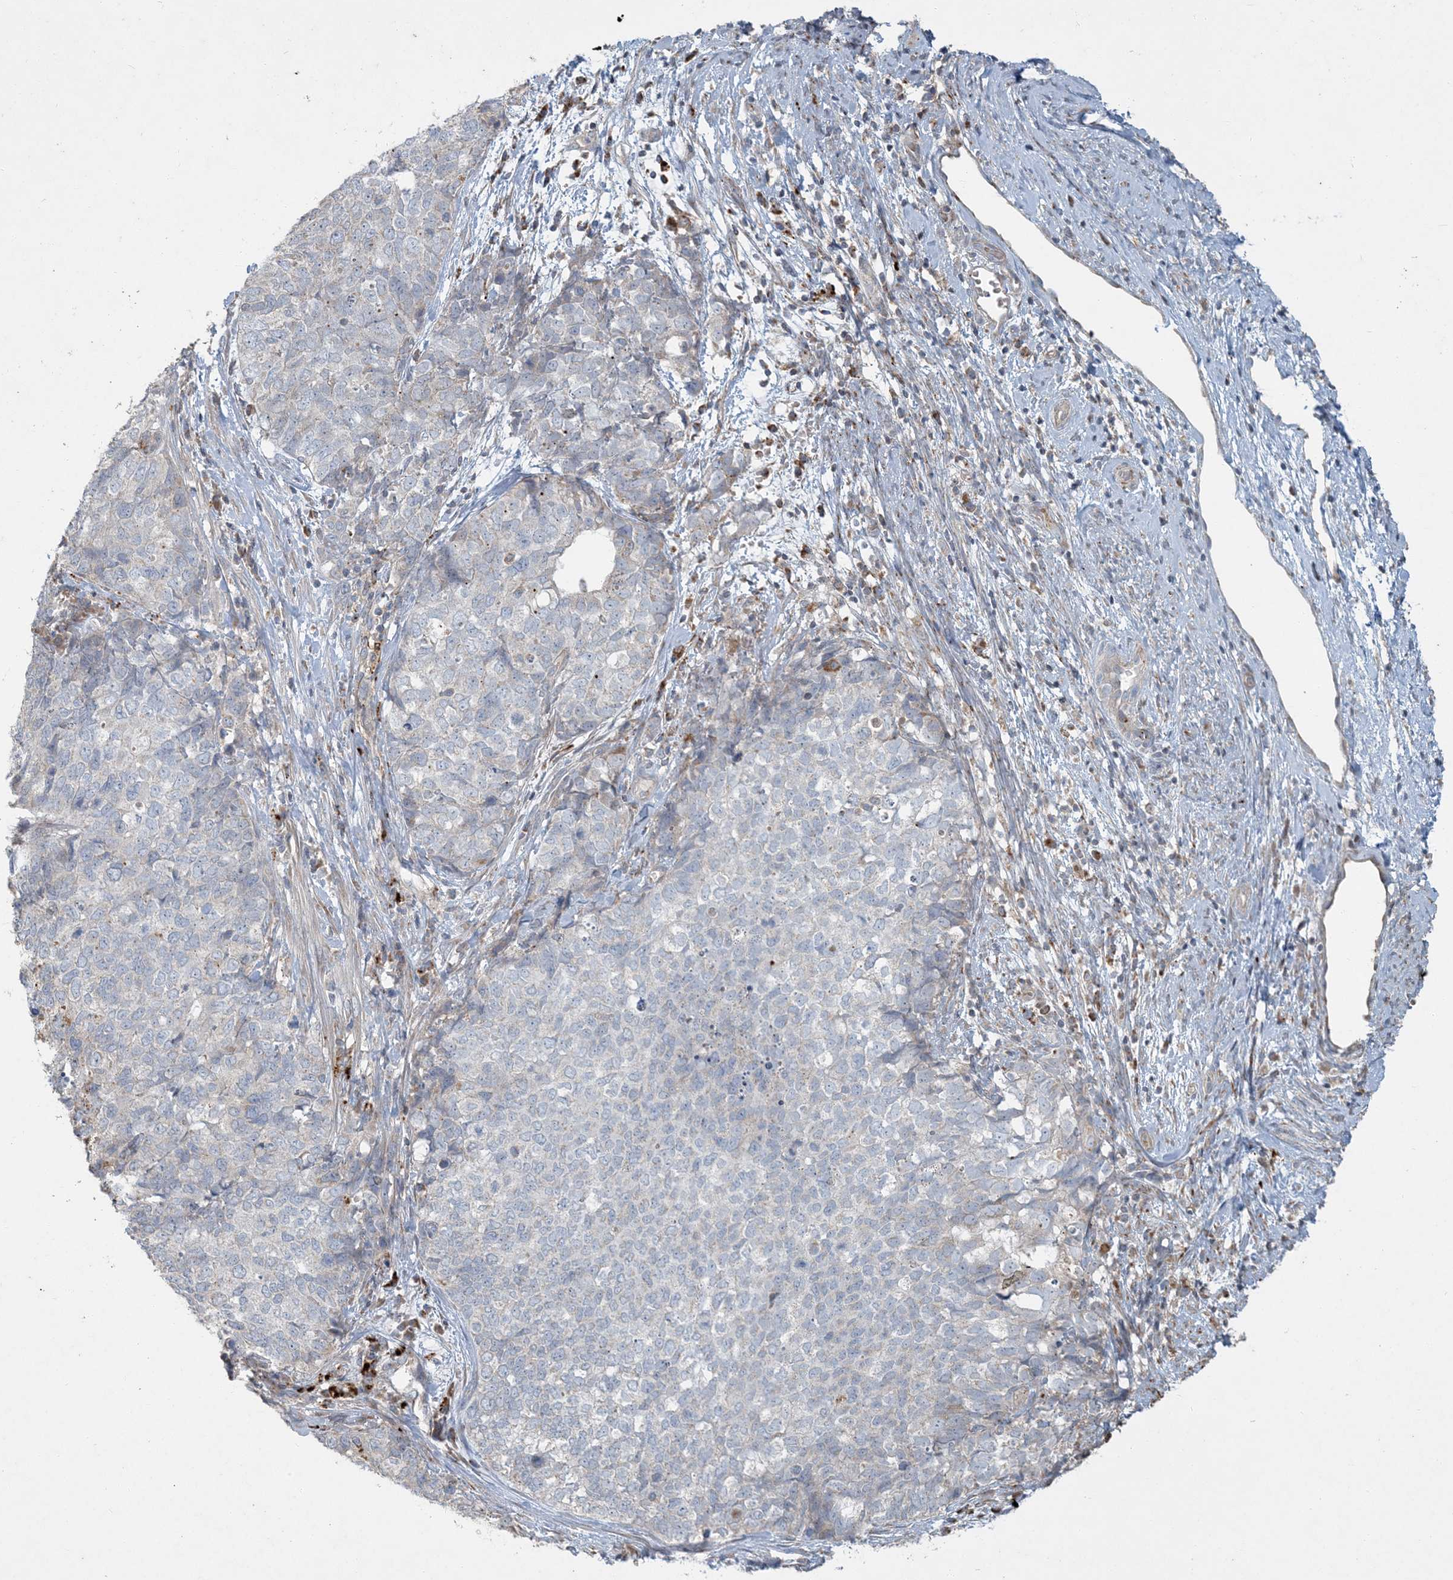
{"staining": {"intensity": "negative", "quantity": "none", "location": "none"}, "tissue": "cervical cancer", "cell_type": "Tumor cells", "image_type": "cancer", "snomed": [{"axis": "morphology", "description": "Squamous cell carcinoma, NOS"}, {"axis": "topography", "description": "Cervix"}], "caption": "An immunohistochemistry (IHC) micrograph of cervical squamous cell carcinoma is shown. There is no staining in tumor cells of cervical squamous cell carcinoma. (Brightfield microscopy of DAB (3,3'-diaminobenzidine) immunohistochemistry at high magnification).", "gene": "LTN1", "patient": {"sex": "female", "age": 63}}